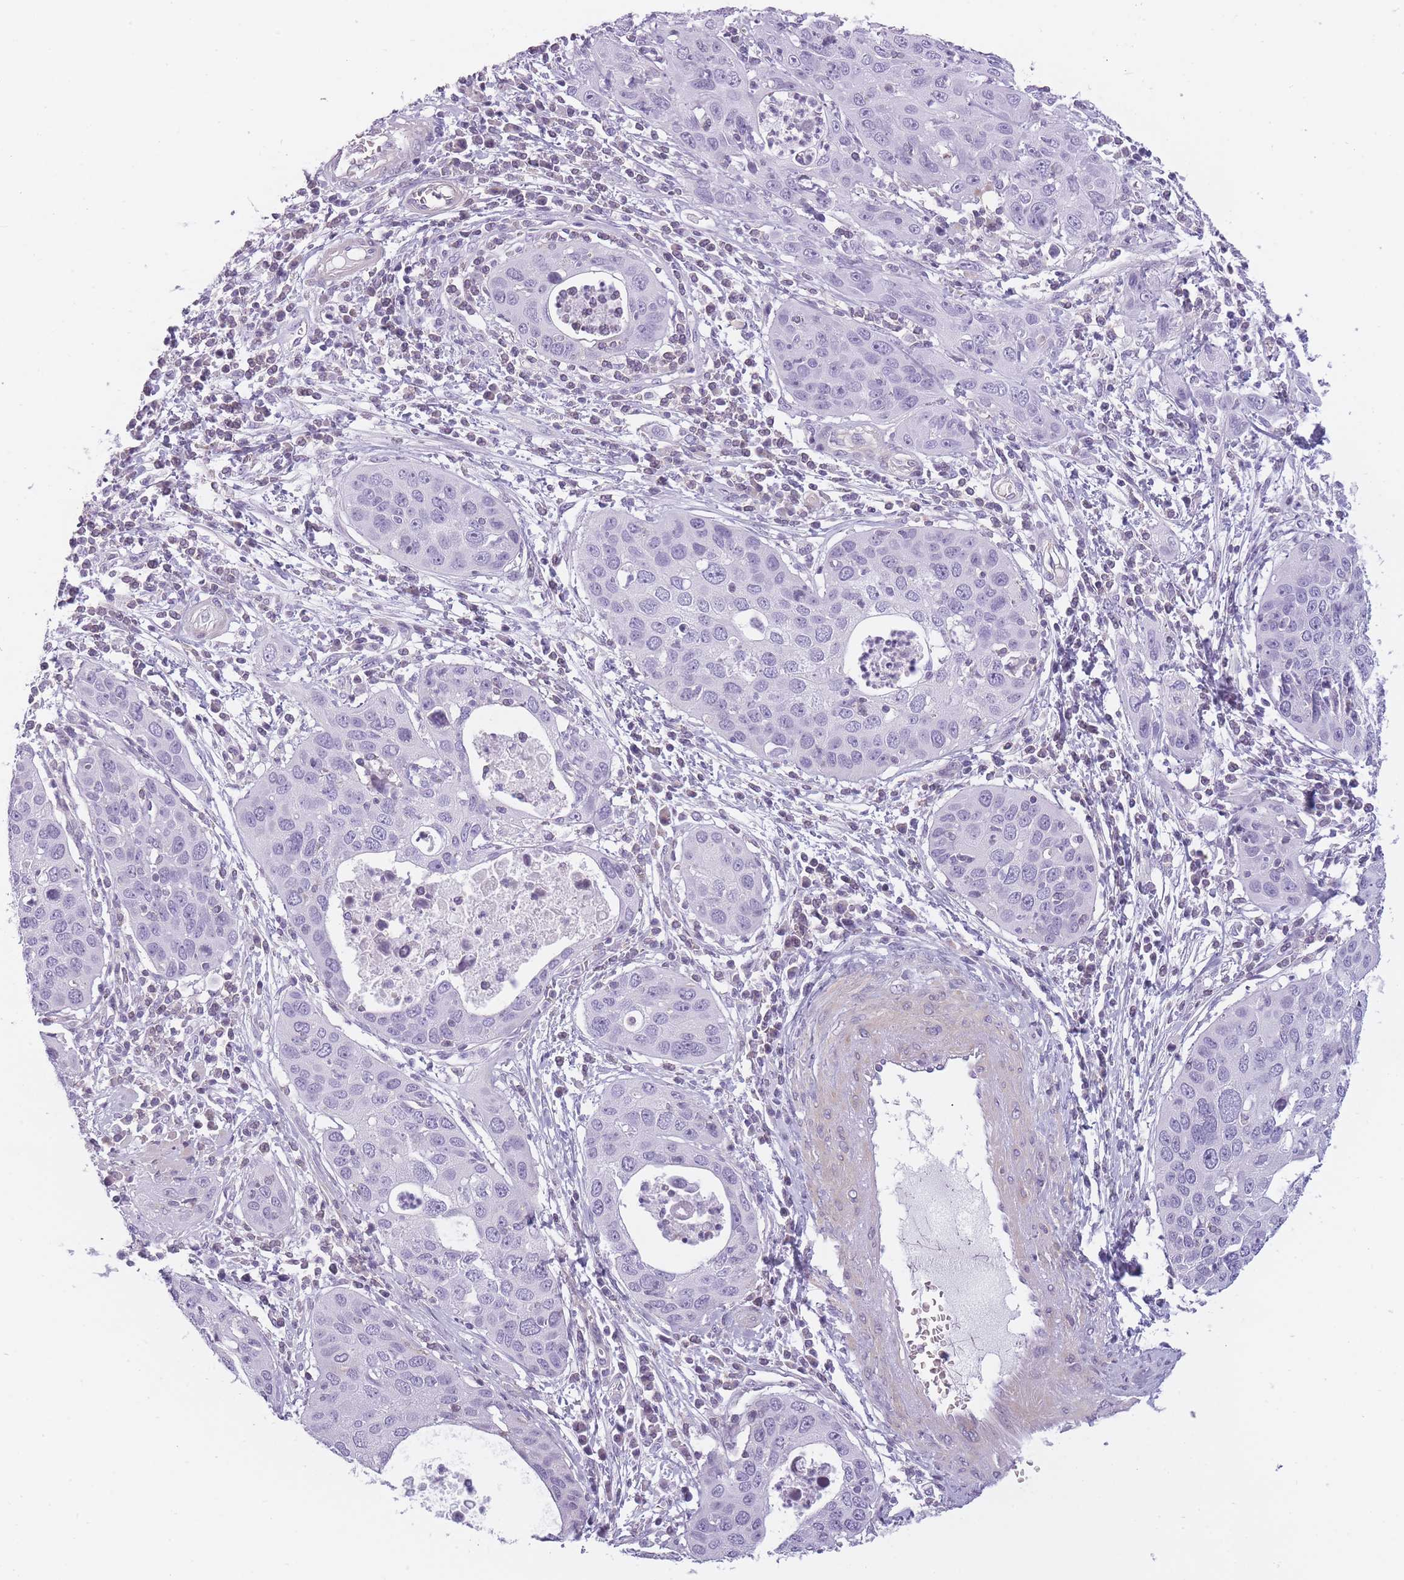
{"staining": {"intensity": "negative", "quantity": "none", "location": "none"}, "tissue": "cervical cancer", "cell_type": "Tumor cells", "image_type": "cancer", "snomed": [{"axis": "morphology", "description": "Squamous cell carcinoma, NOS"}, {"axis": "topography", "description": "Cervix"}], "caption": "Cervical cancer was stained to show a protein in brown. There is no significant expression in tumor cells.", "gene": "GGT1", "patient": {"sex": "female", "age": 36}}